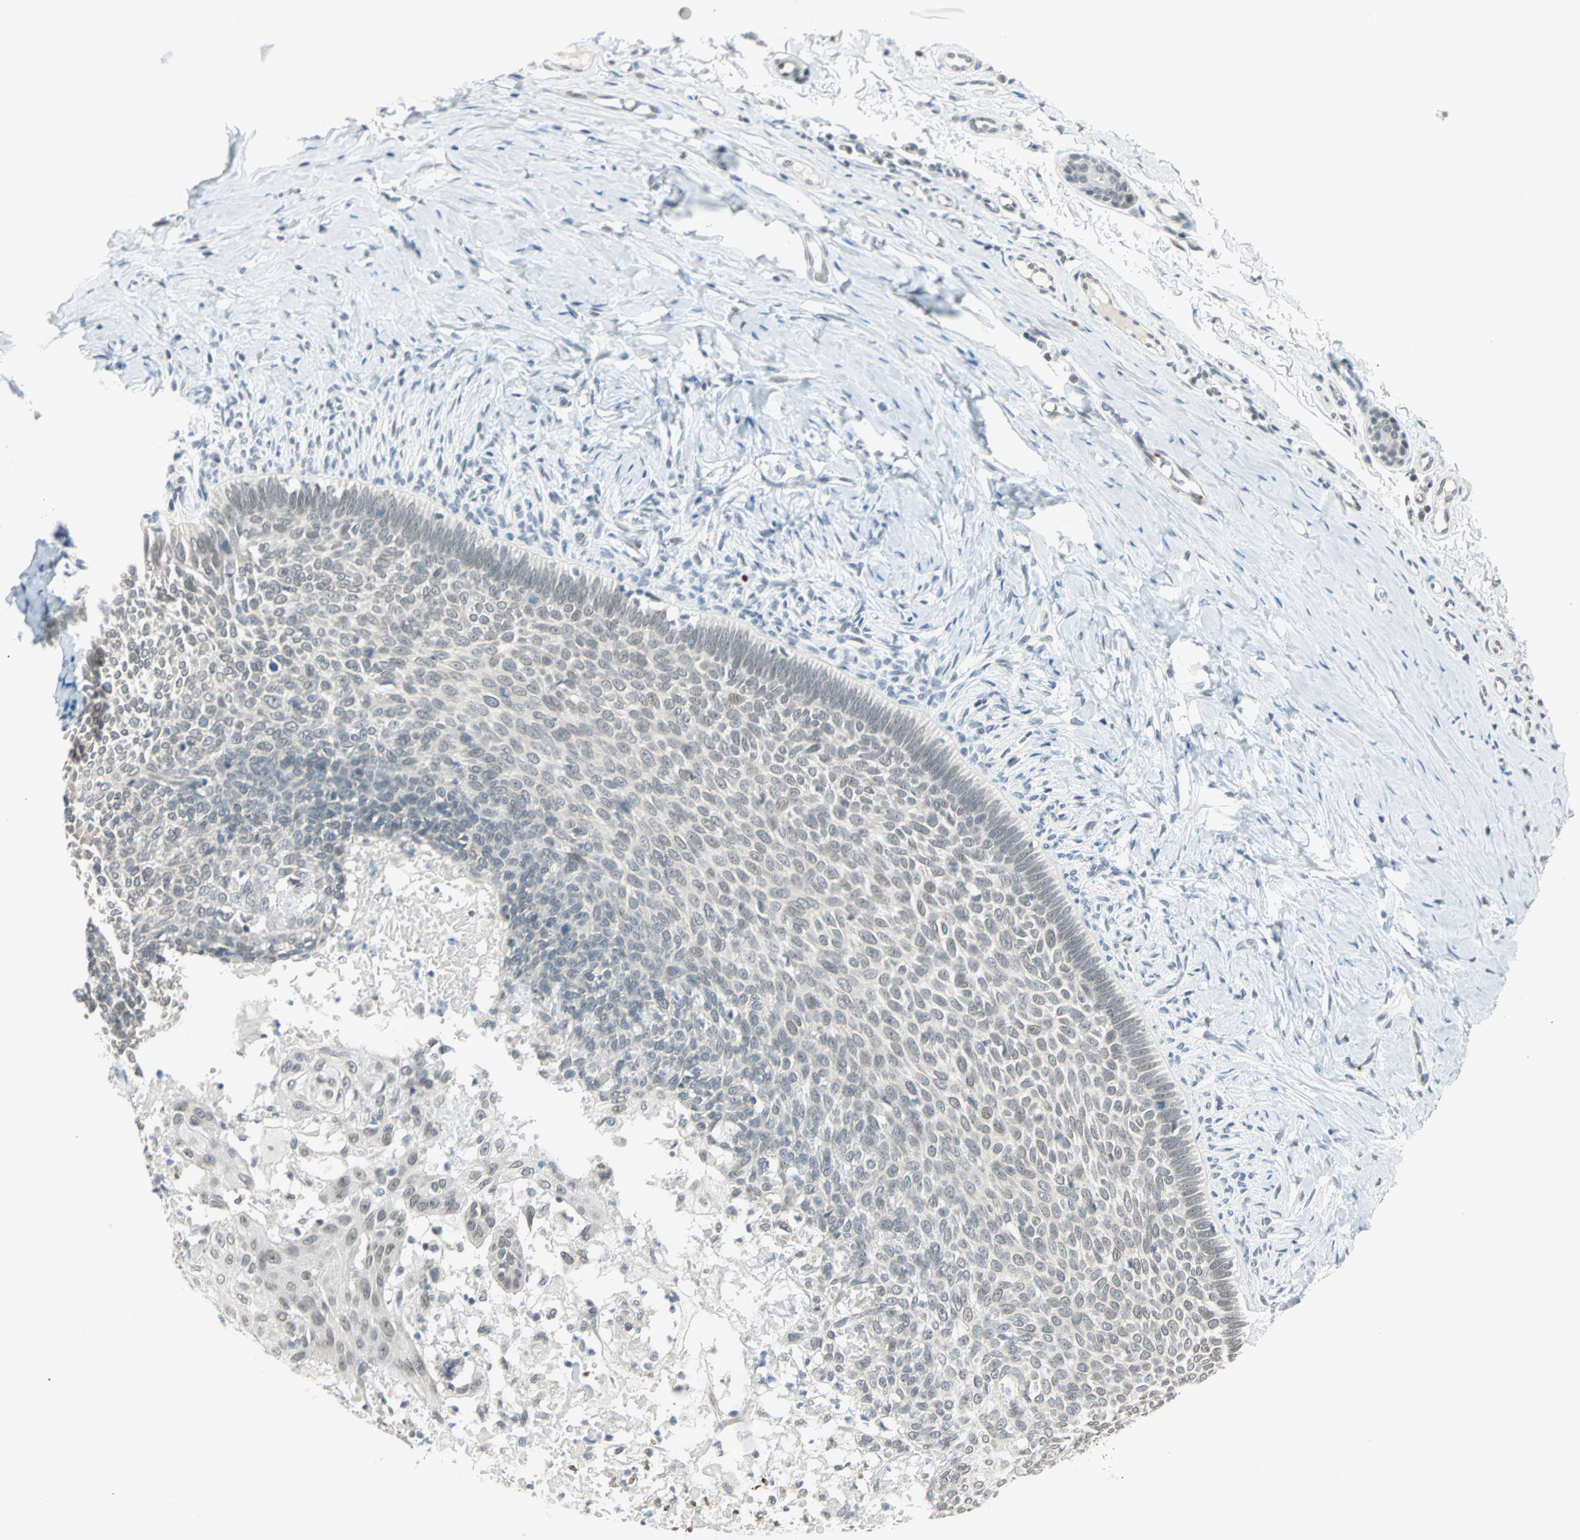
{"staining": {"intensity": "negative", "quantity": "none", "location": "none"}, "tissue": "skin cancer", "cell_type": "Tumor cells", "image_type": "cancer", "snomed": [{"axis": "morphology", "description": "Normal tissue, NOS"}, {"axis": "morphology", "description": "Basal cell carcinoma"}, {"axis": "topography", "description": "Skin"}], "caption": "Tumor cells show no significant protein expression in skin cancer. (Brightfield microscopy of DAB (3,3'-diaminobenzidine) immunohistochemistry (IHC) at high magnification).", "gene": "BCAN", "patient": {"sex": "male", "age": 87}}